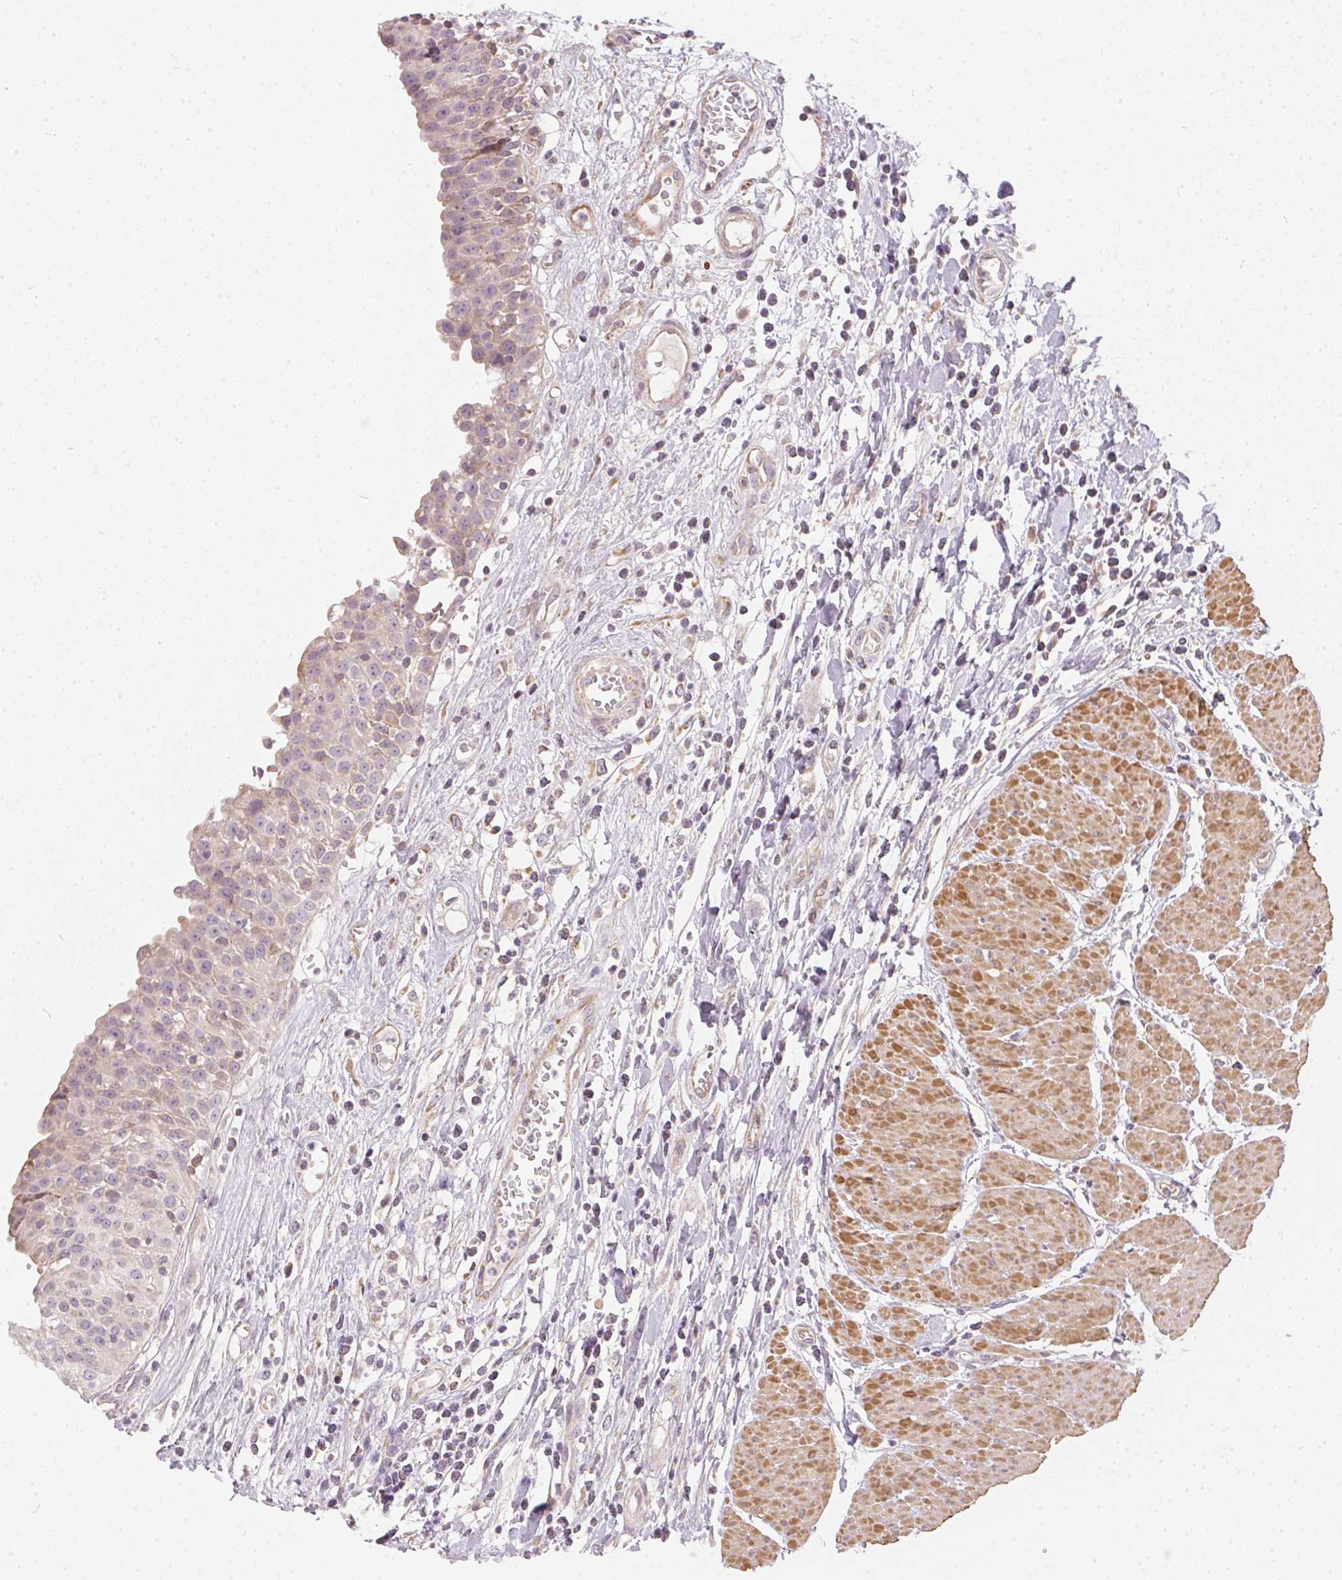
{"staining": {"intensity": "weak", "quantity": "<25%", "location": "cytoplasmic/membranous"}, "tissue": "urinary bladder", "cell_type": "Urothelial cells", "image_type": "normal", "snomed": [{"axis": "morphology", "description": "Normal tissue, NOS"}, {"axis": "topography", "description": "Urinary bladder"}], "caption": "High magnification brightfield microscopy of unremarkable urinary bladder stained with DAB (3,3'-diaminobenzidine) (brown) and counterstained with hematoxylin (blue): urothelial cells show no significant positivity. (DAB immunohistochemistry (IHC), high magnification).", "gene": "VWA5B2", "patient": {"sex": "male", "age": 64}}